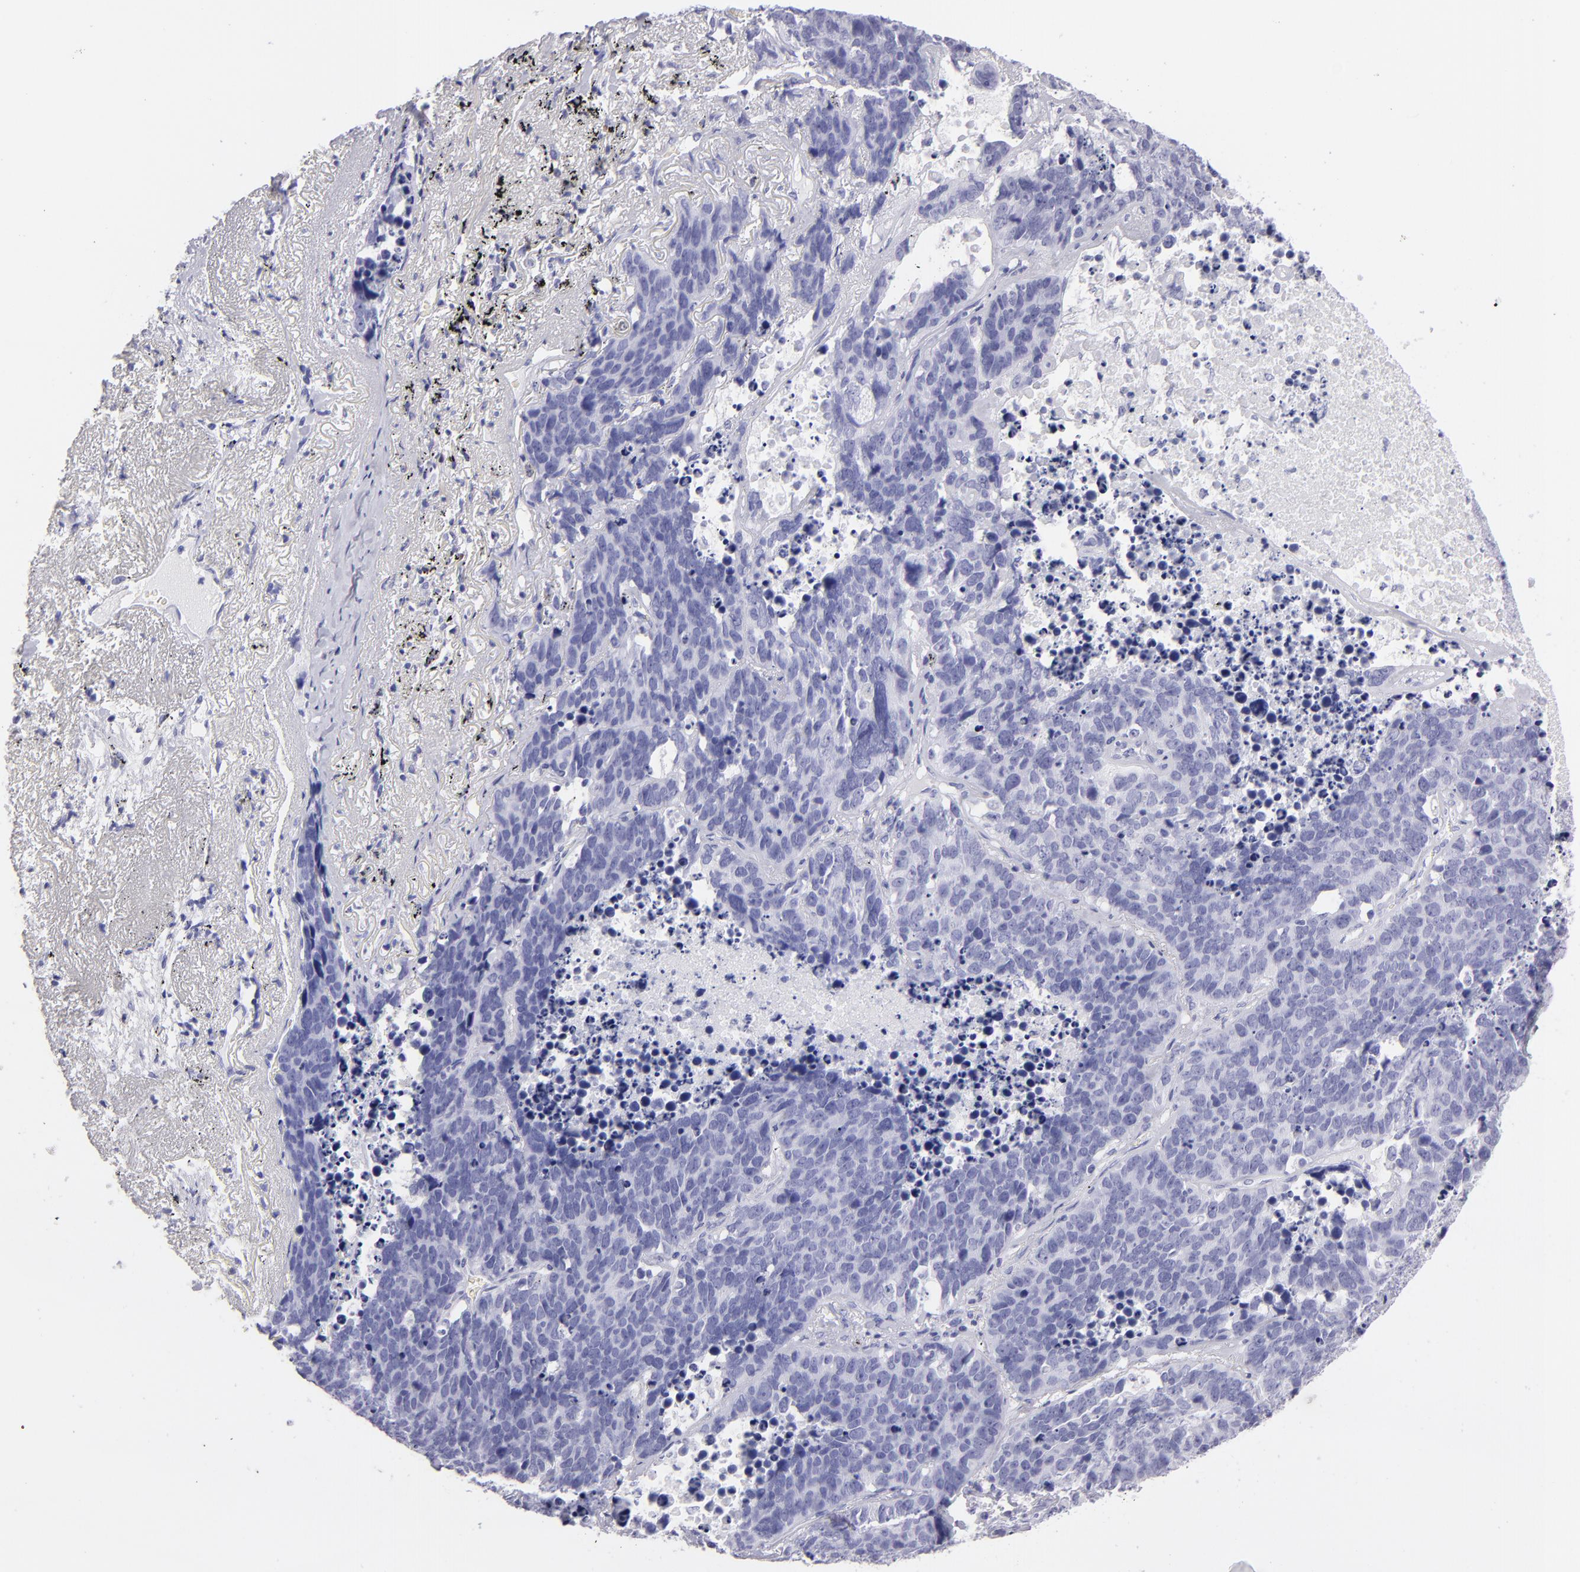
{"staining": {"intensity": "negative", "quantity": "none", "location": "none"}, "tissue": "lung cancer", "cell_type": "Tumor cells", "image_type": "cancer", "snomed": [{"axis": "morphology", "description": "Carcinoid, malignant, NOS"}, {"axis": "topography", "description": "Lung"}], "caption": "Tumor cells are negative for protein expression in human malignant carcinoid (lung).", "gene": "PVALB", "patient": {"sex": "male", "age": 60}}